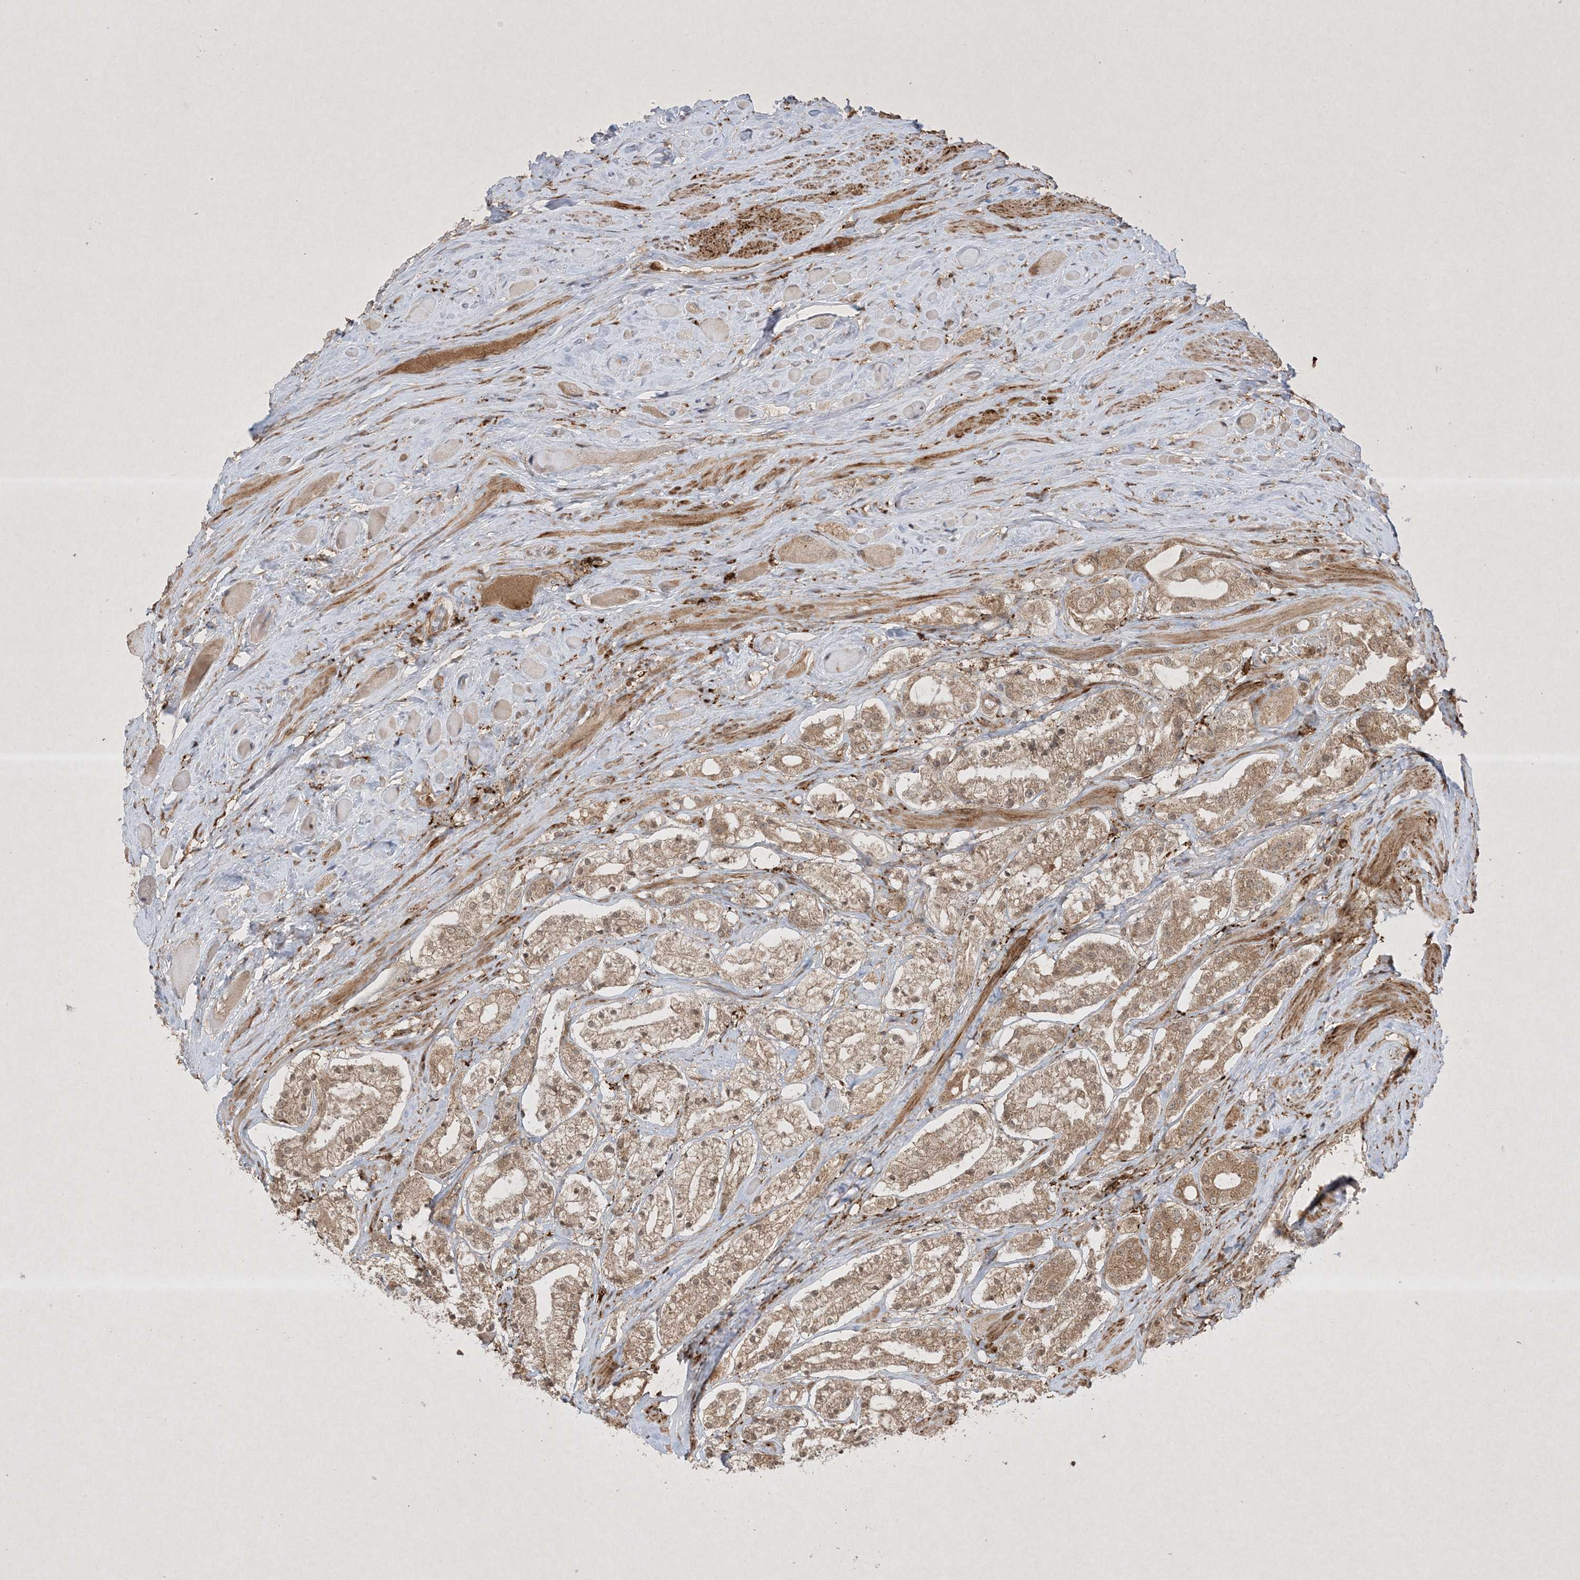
{"staining": {"intensity": "weak", "quantity": ">75%", "location": "cytoplasmic/membranous,nuclear"}, "tissue": "prostate cancer", "cell_type": "Tumor cells", "image_type": "cancer", "snomed": [{"axis": "morphology", "description": "Adenocarcinoma, High grade"}, {"axis": "topography", "description": "Prostate"}], "caption": "Human prostate cancer (adenocarcinoma (high-grade)) stained with a brown dye demonstrates weak cytoplasmic/membranous and nuclear positive staining in approximately >75% of tumor cells.", "gene": "PTK6", "patient": {"sex": "male", "age": 64}}